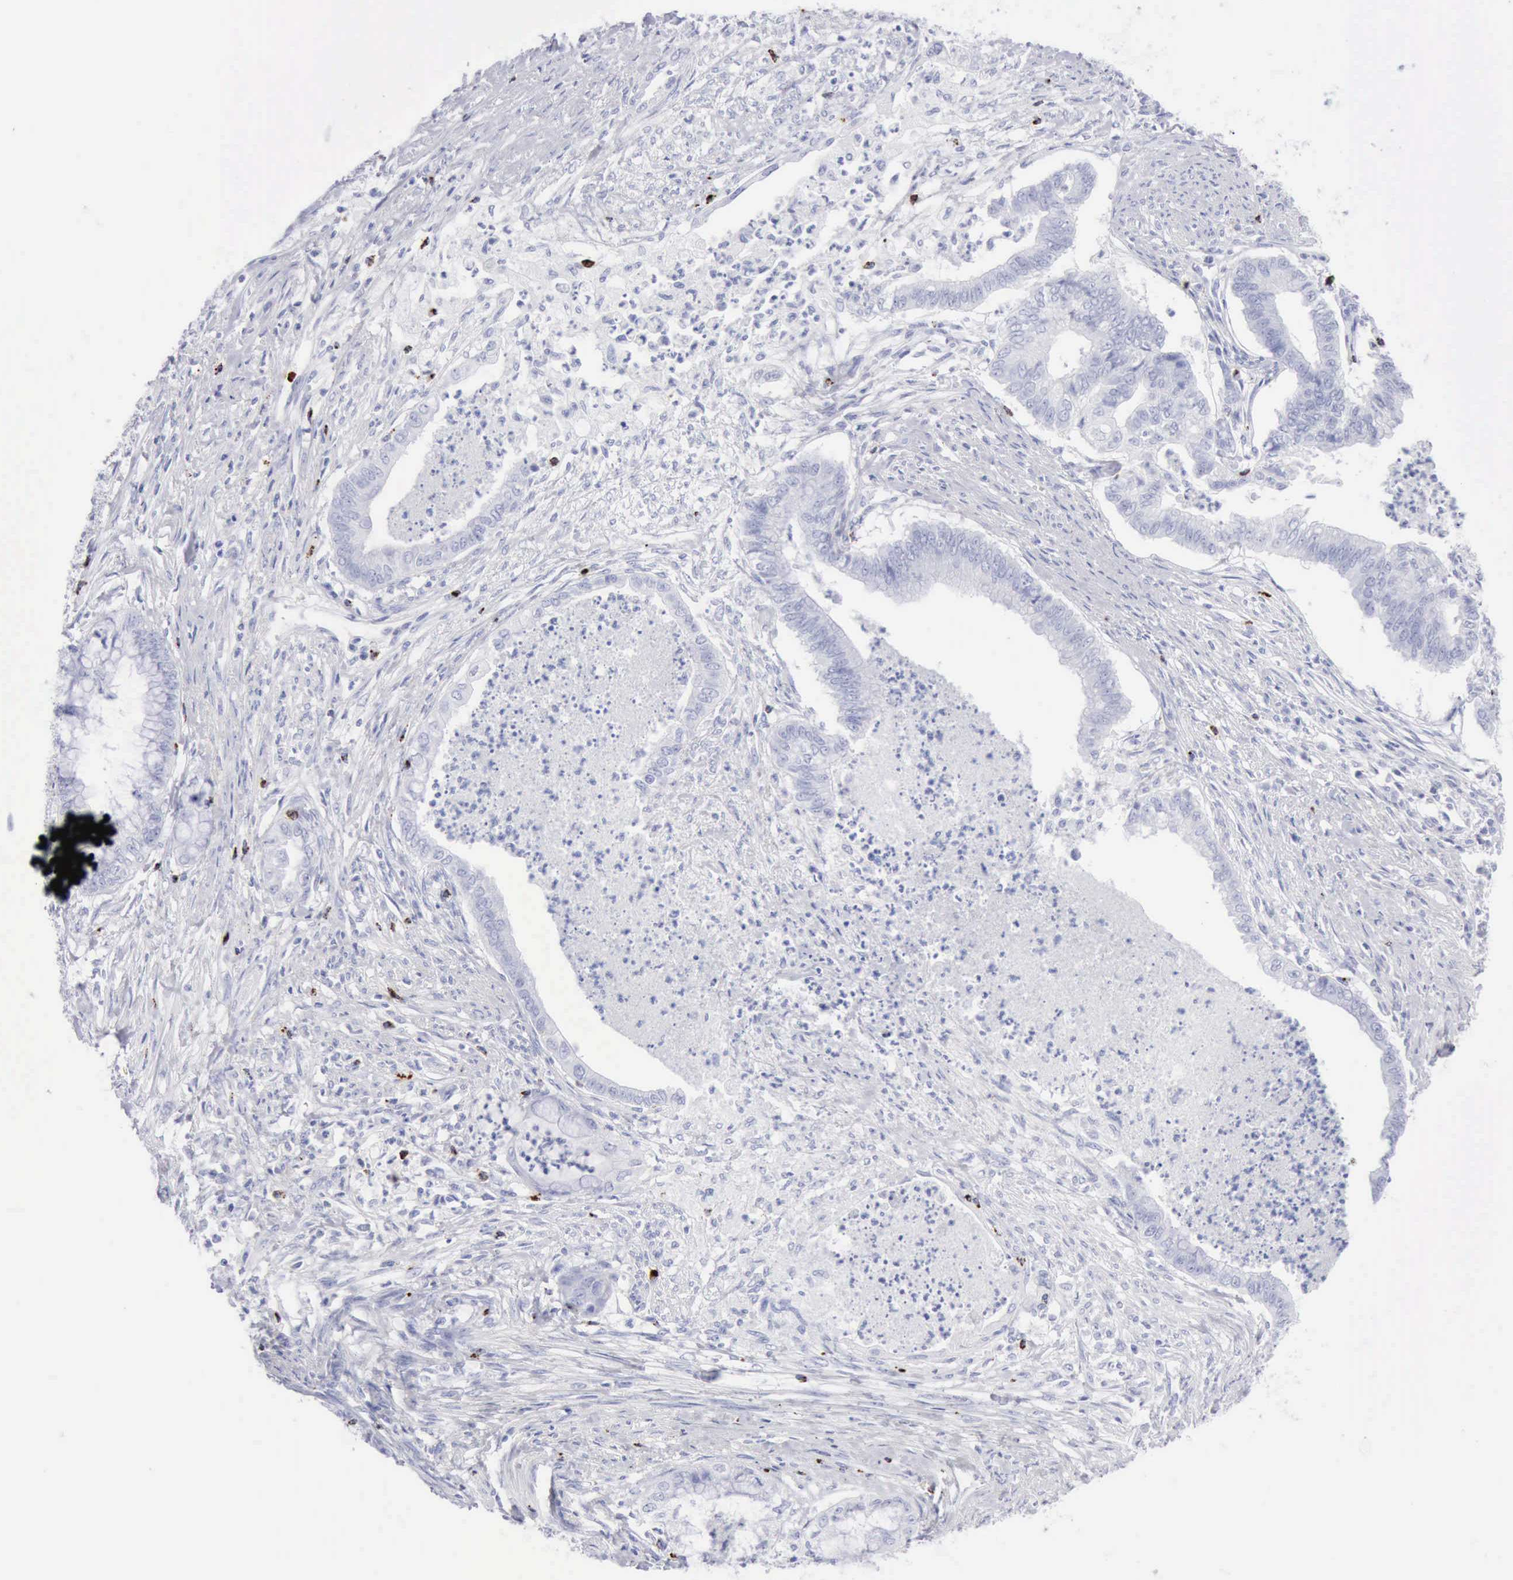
{"staining": {"intensity": "negative", "quantity": "none", "location": "none"}, "tissue": "endometrial cancer", "cell_type": "Tumor cells", "image_type": "cancer", "snomed": [{"axis": "morphology", "description": "Necrosis, NOS"}, {"axis": "morphology", "description": "Adenocarcinoma, NOS"}, {"axis": "topography", "description": "Endometrium"}], "caption": "Immunohistochemical staining of endometrial adenocarcinoma reveals no significant staining in tumor cells.", "gene": "GZMB", "patient": {"sex": "female", "age": 79}}